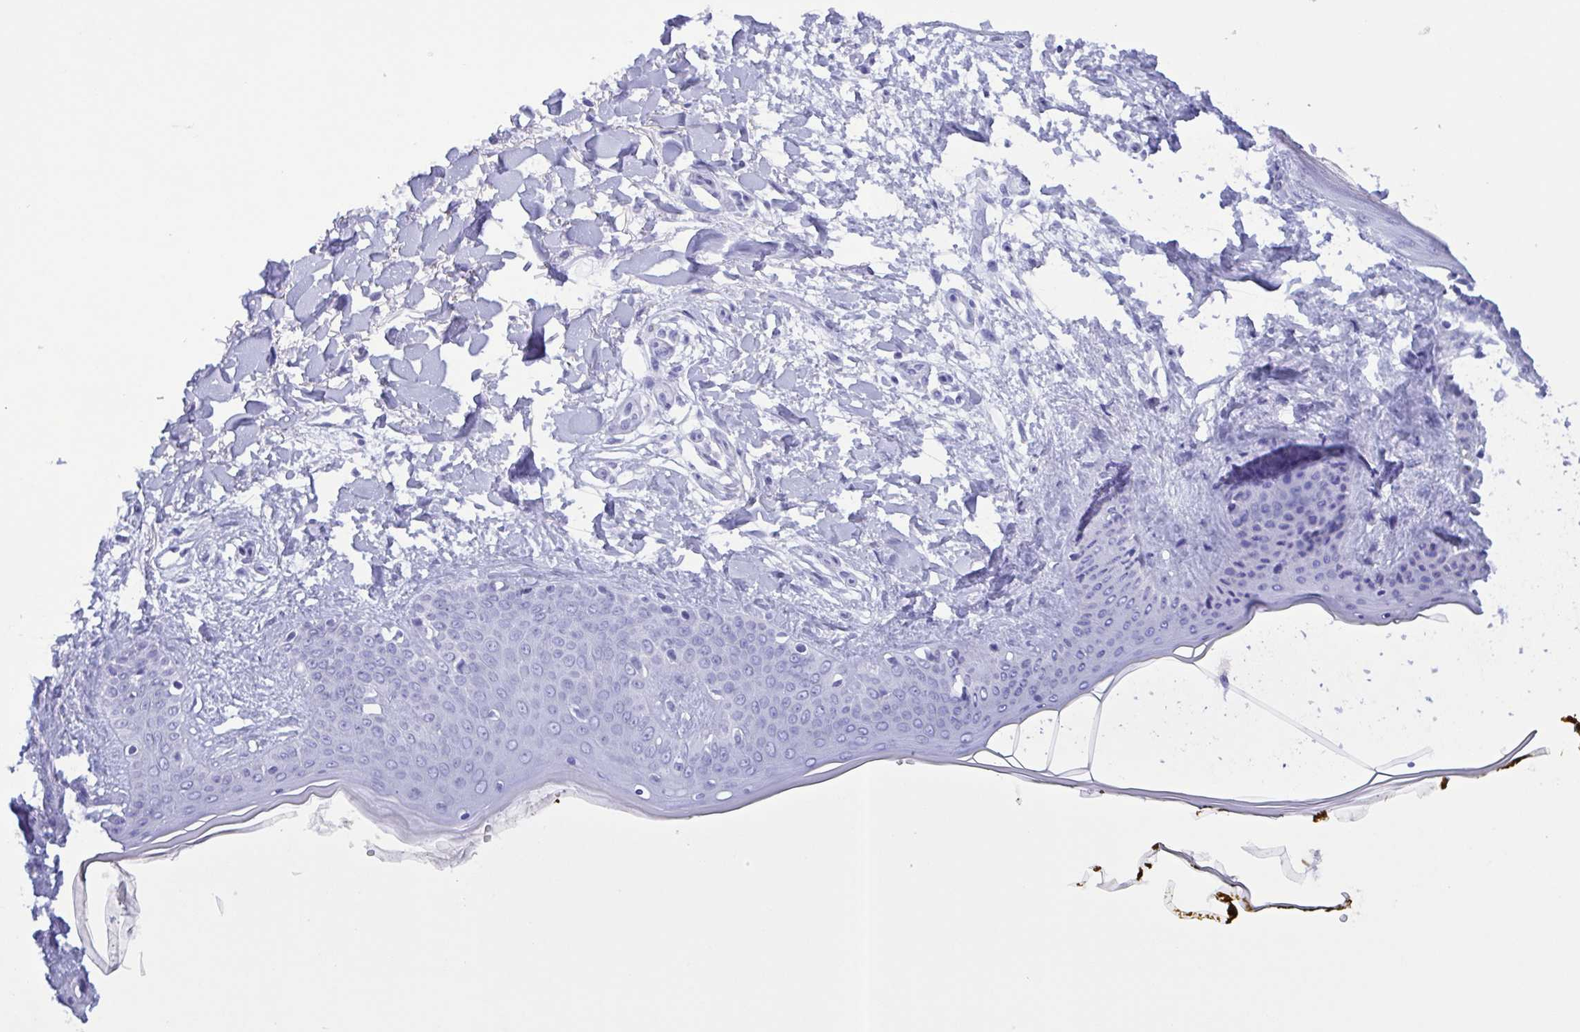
{"staining": {"intensity": "negative", "quantity": "none", "location": "none"}, "tissue": "skin", "cell_type": "Fibroblasts", "image_type": "normal", "snomed": [{"axis": "morphology", "description": "Normal tissue, NOS"}, {"axis": "topography", "description": "Skin"}], "caption": "IHC image of unremarkable human skin stained for a protein (brown), which exhibits no positivity in fibroblasts.", "gene": "TSPY10", "patient": {"sex": "female", "age": 34}}